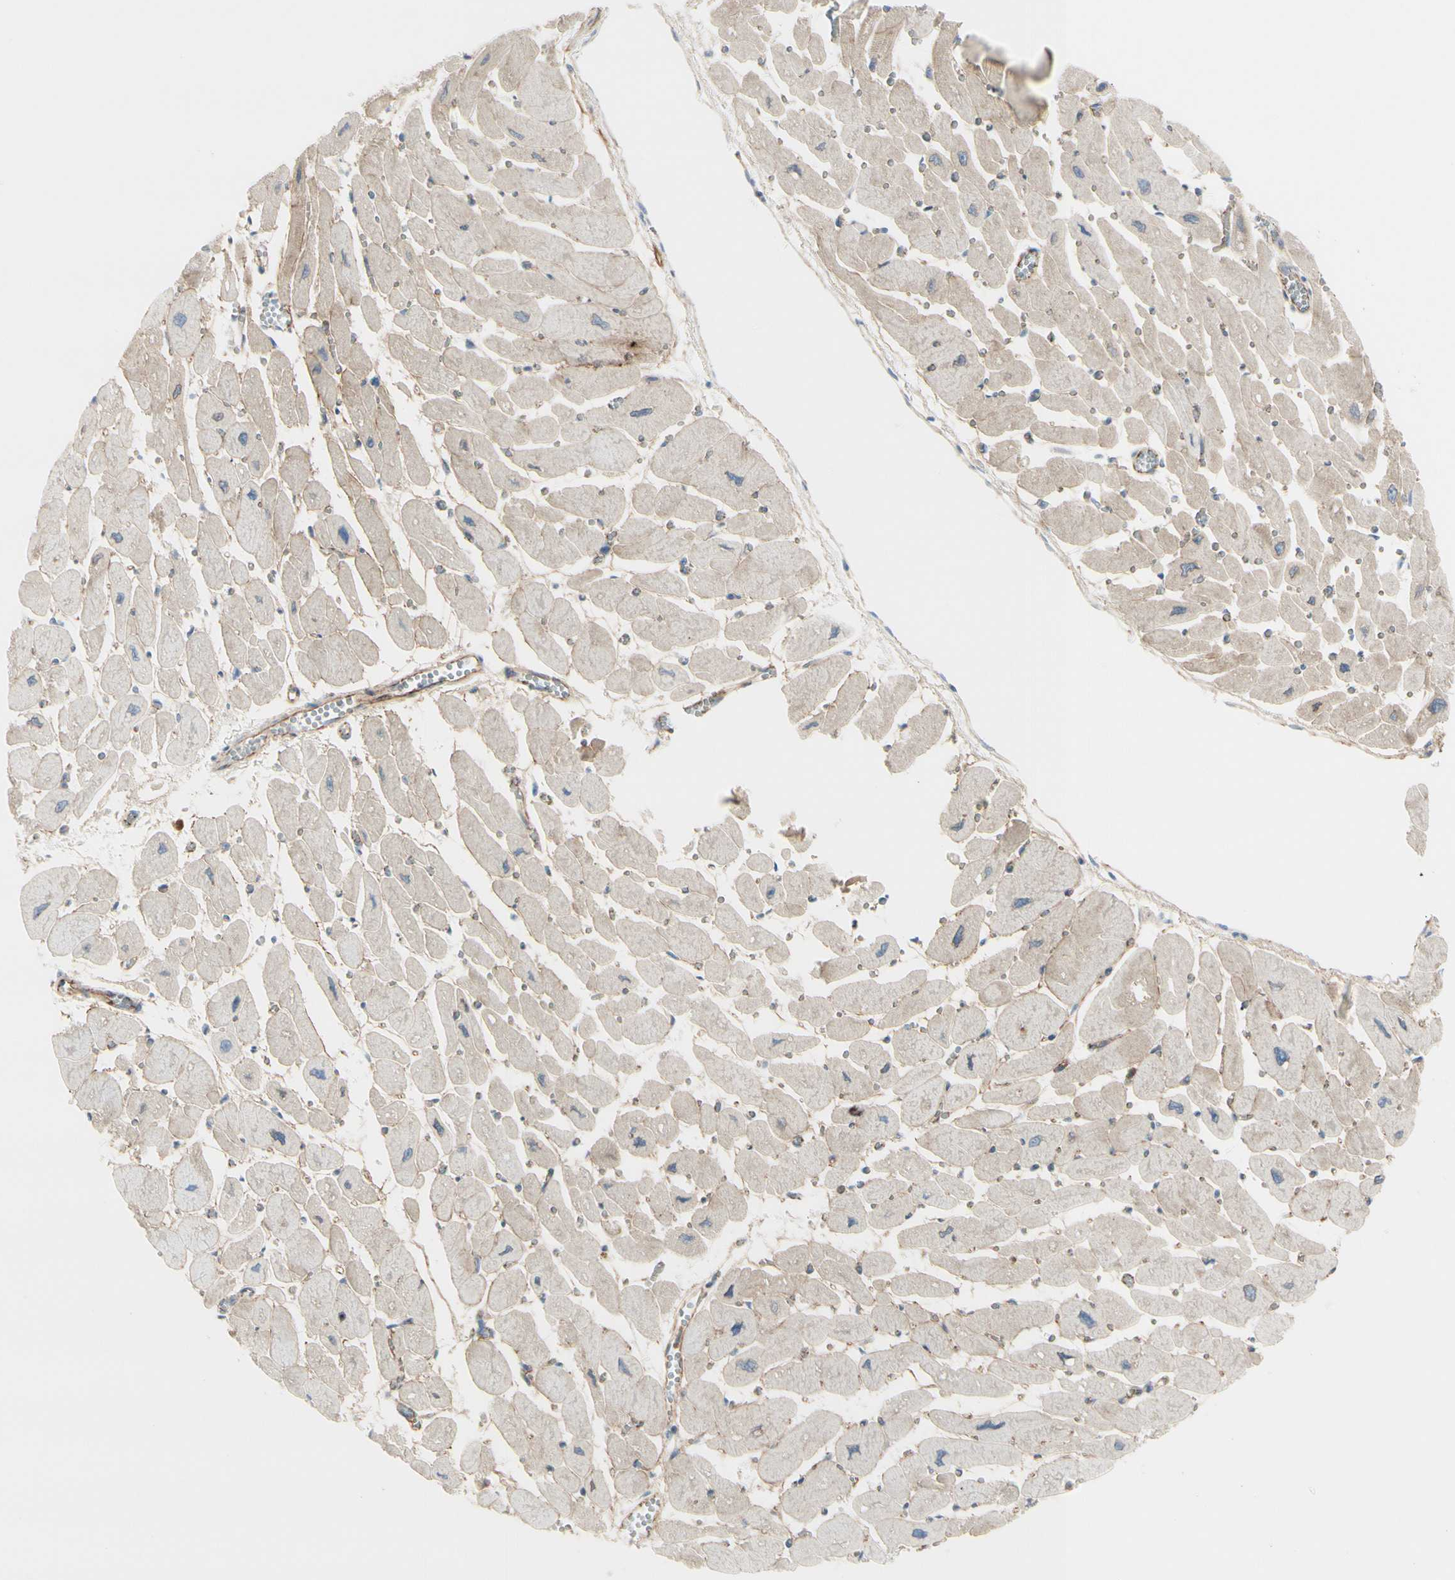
{"staining": {"intensity": "weak", "quantity": "25%-75%", "location": "cytoplasmic/membranous"}, "tissue": "heart muscle", "cell_type": "Cardiomyocytes", "image_type": "normal", "snomed": [{"axis": "morphology", "description": "Normal tissue, NOS"}, {"axis": "topography", "description": "Heart"}], "caption": "Immunohistochemistry (IHC) (DAB (3,3'-diaminobenzidine)) staining of benign human heart muscle exhibits weak cytoplasmic/membranous protein staining in approximately 25%-75% of cardiomyocytes. The protein of interest is shown in brown color, while the nuclei are stained blue.", "gene": "TJP1", "patient": {"sex": "female", "age": 54}}